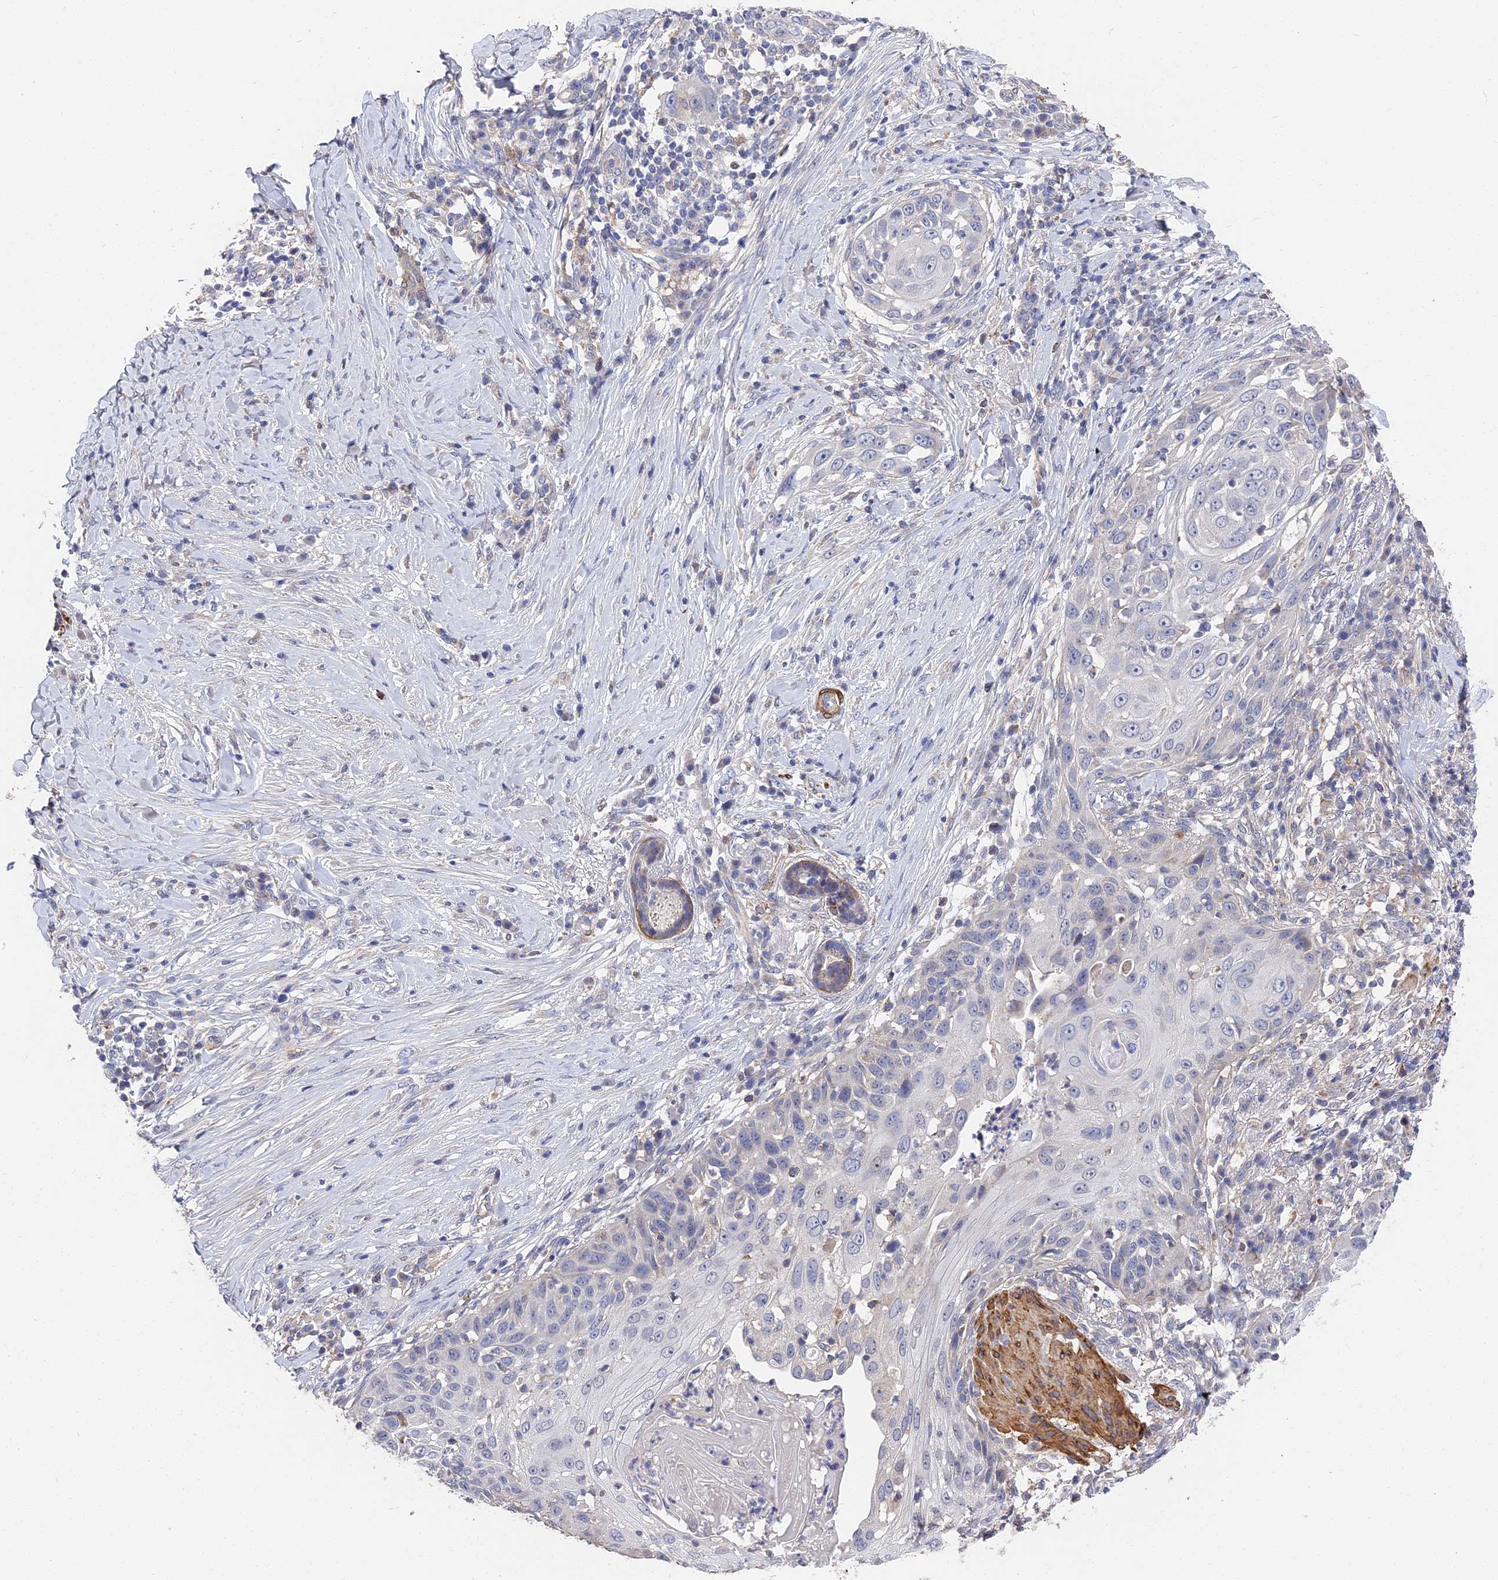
{"staining": {"intensity": "negative", "quantity": "none", "location": "none"}, "tissue": "skin cancer", "cell_type": "Tumor cells", "image_type": "cancer", "snomed": [{"axis": "morphology", "description": "Squamous cell carcinoma, NOS"}, {"axis": "topography", "description": "Skin"}], "caption": "The IHC histopathology image has no significant staining in tumor cells of skin cancer tissue.", "gene": "CCDC113", "patient": {"sex": "female", "age": 44}}